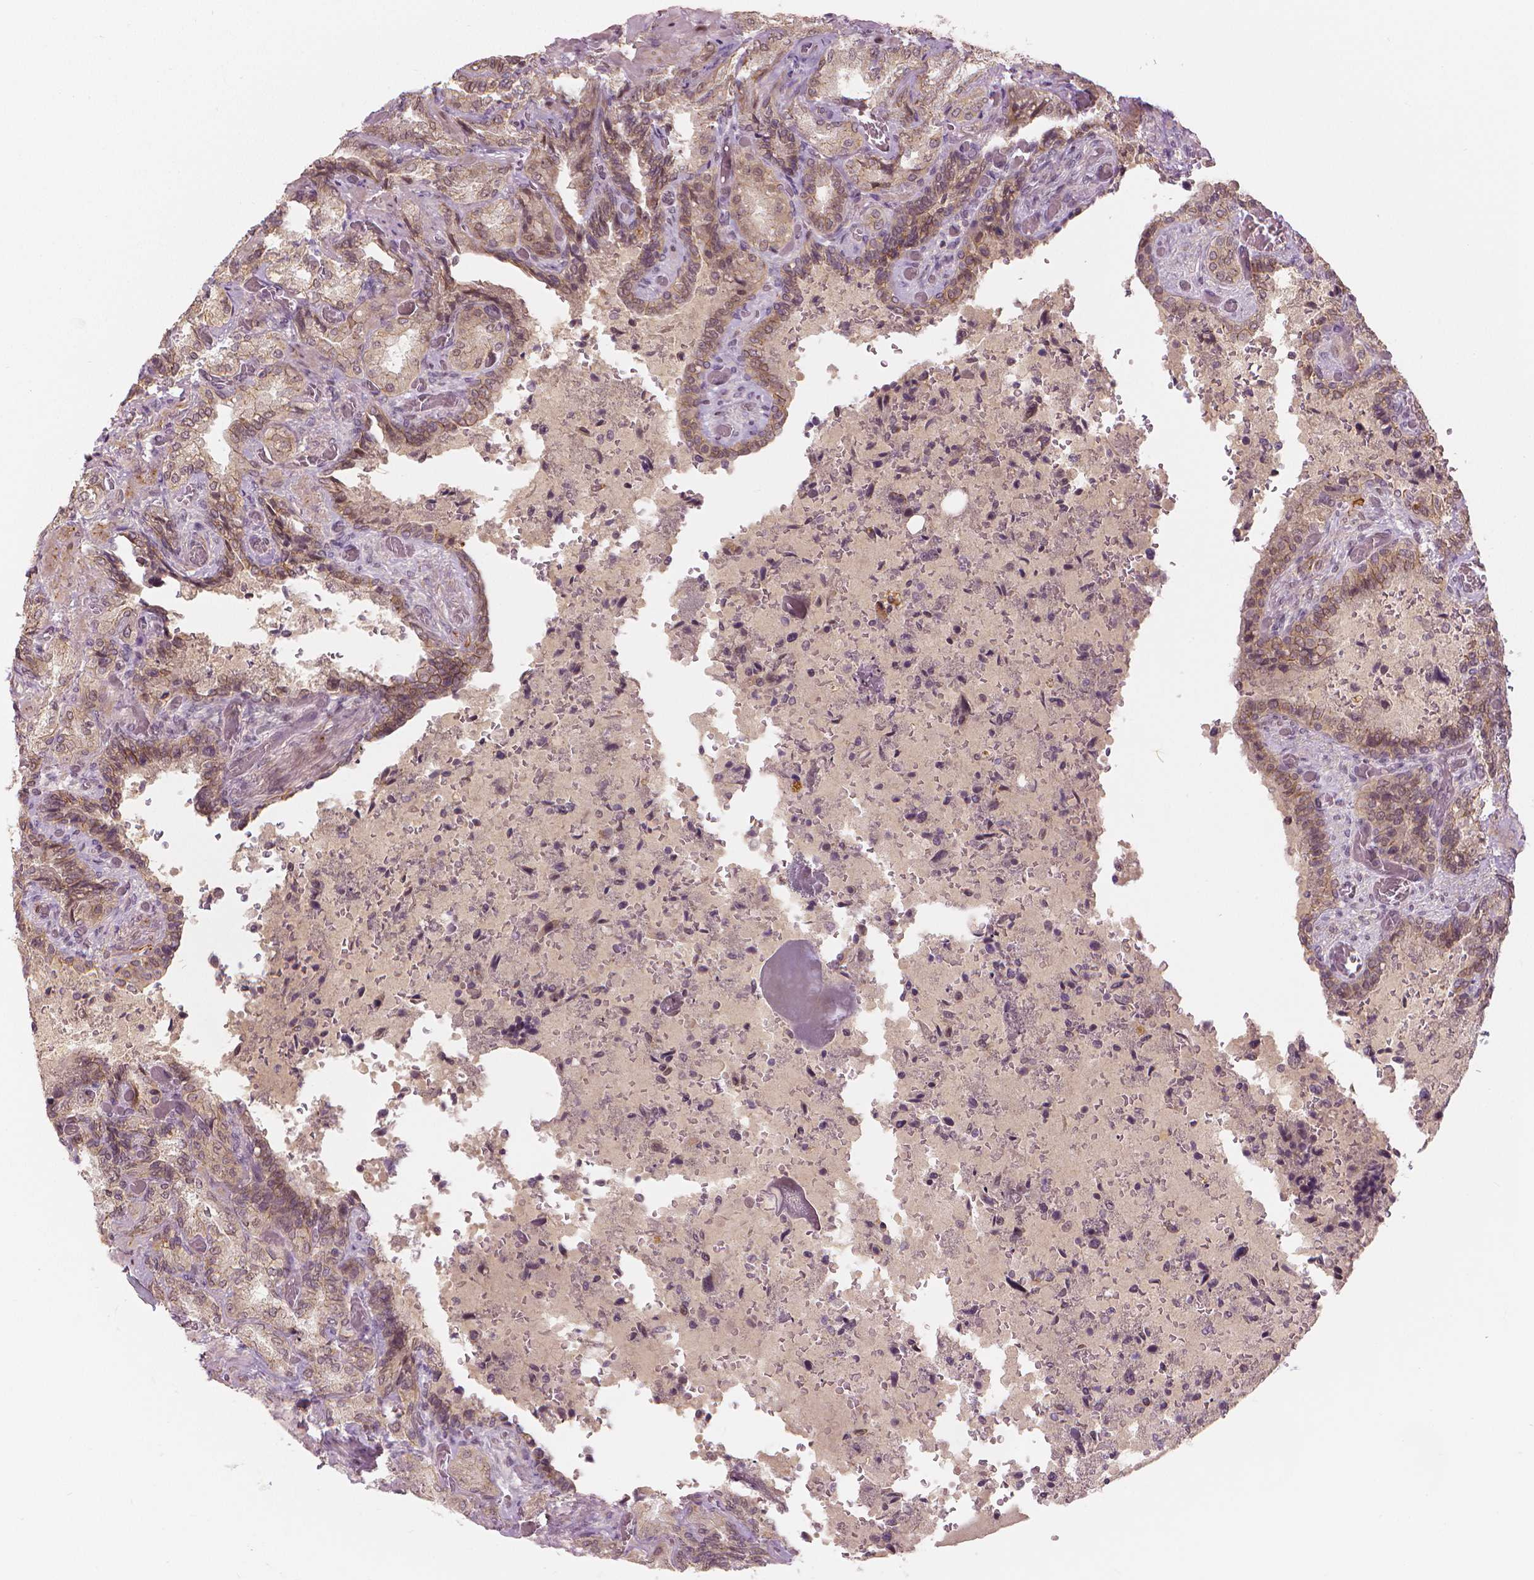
{"staining": {"intensity": "moderate", "quantity": "<25%", "location": "cytoplasmic/membranous,nuclear"}, "tissue": "seminal vesicle", "cell_type": "Glandular cells", "image_type": "normal", "snomed": [{"axis": "morphology", "description": "Normal tissue, NOS"}, {"axis": "topography", "description": "Seminal veicle"}], "caption": "Moderate cytoplasmic/membranous,nuclear staining for a protein is seen in approximately <25% of glandular cells of benign seminal vesicle using IHC.", "gene": "NSD2", "patient": {"sex": "male", "age": 68}}